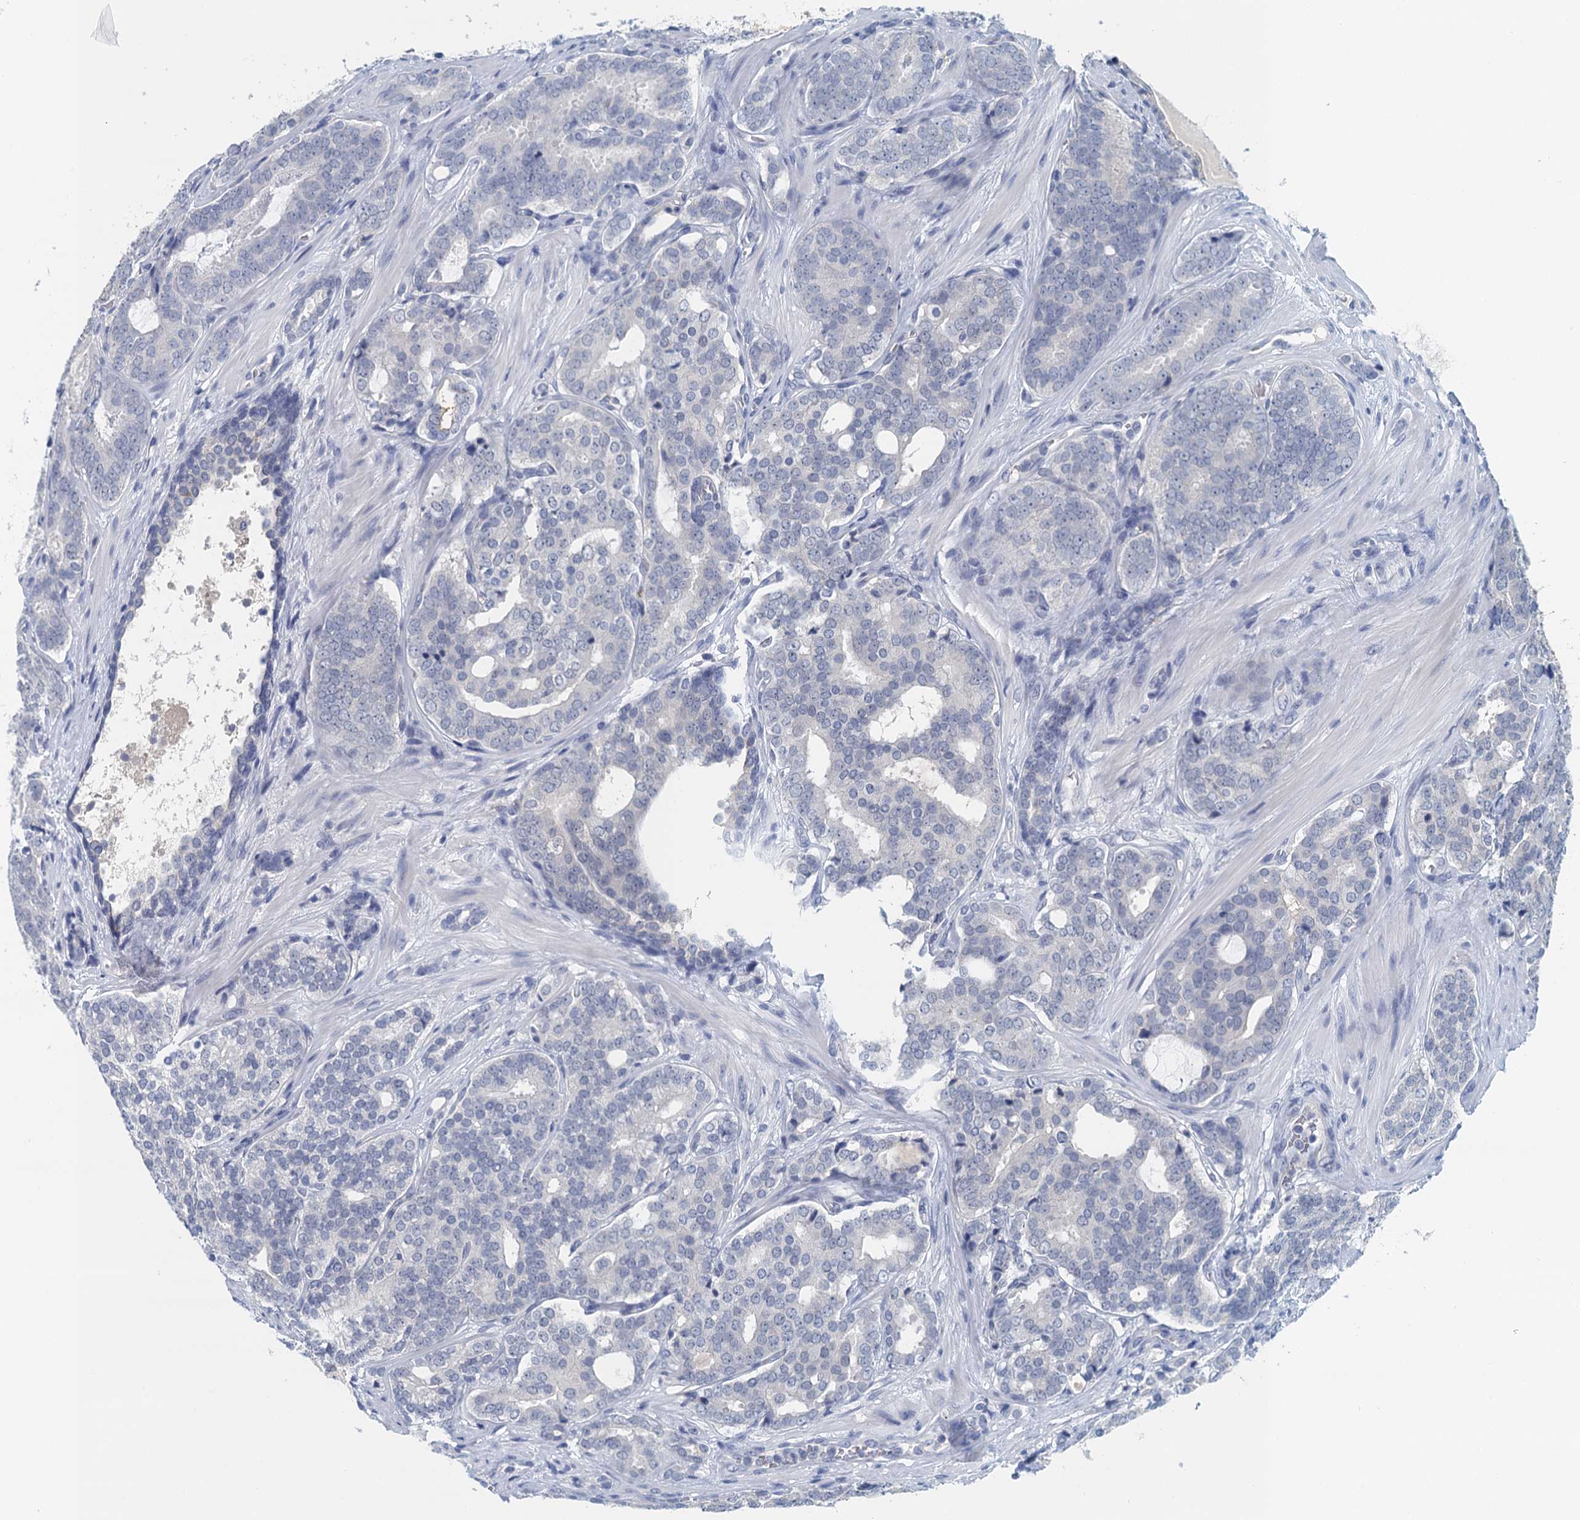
{"staining": {"intensity": "negative", "quantity": "none", "location": "none"}, "tissue": "prostate cancer", "cell_type": "Tumor cells", "image_type": "cancer", "snomed": [{"axis": "morphology", "description": "Adenocarcinoma, High grade"}, {"axis": "topography", "description": "Prostate"}], "caption": "Protein analysis of prostate cancer (high-grade adenocarcinoma) demonstrates no significant staining in tumor cells.", "gene": "NUBP2", "patient": {"sex": "male", "age": 63}}